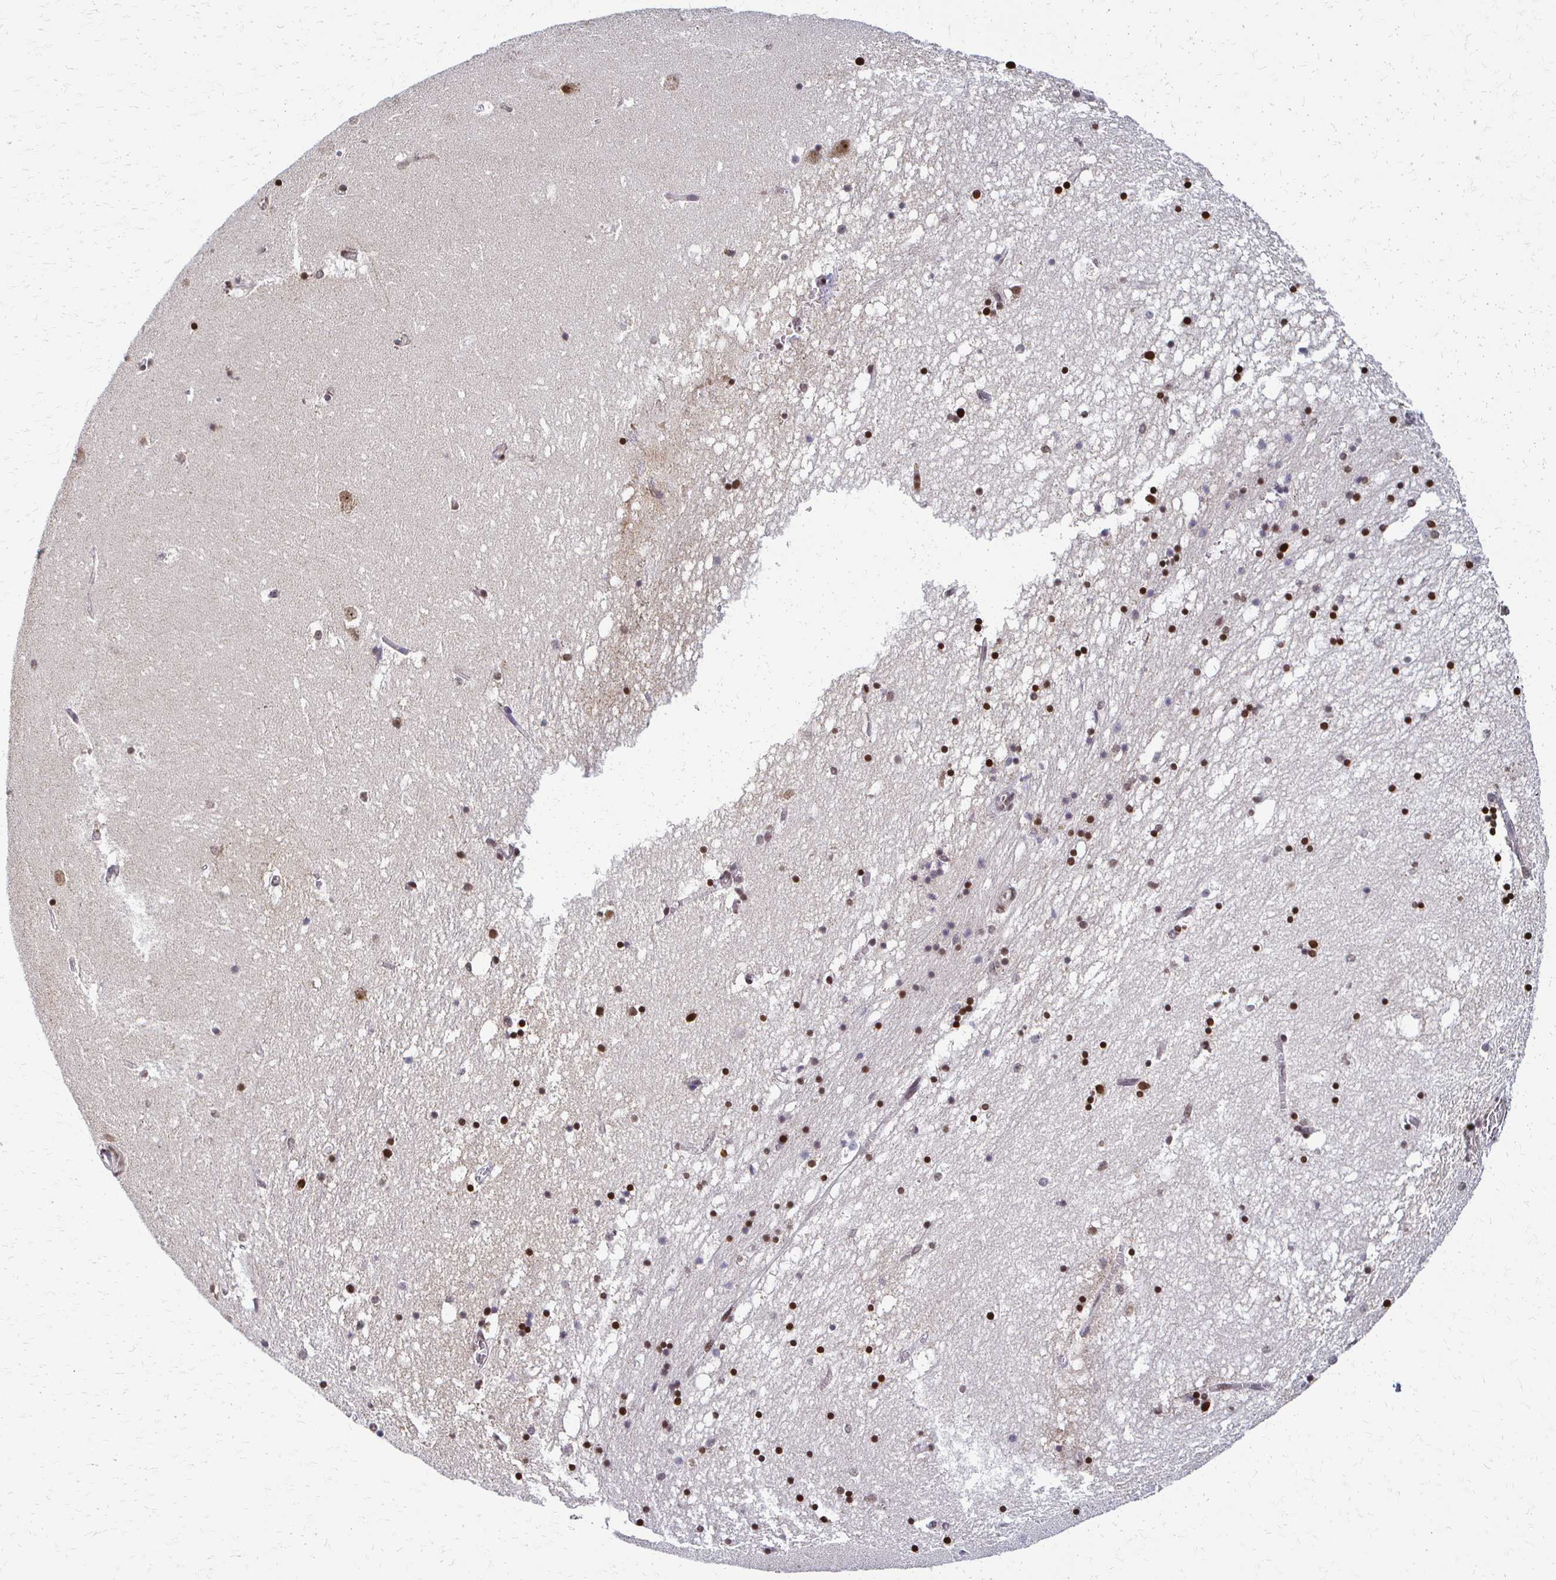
{"staining": {"intensity": "moderate", "quantity": ">75%", "location": "nuclear"}, "tissue": "hippocampus", "cell_type": "Glial cells", "image_type": "normal", "snomed": [{"axis": "morphology", "description": "Normal tissue, NOS"}, {"axis": "topography", "description": "Hippocampus"}], "caption": "The histopathology image exhibits immunohistochemical staining of benign hippocampus. There is moderate nuclear expression is present in about >75% of glial cells.", "gene": "HOXA9", "patient": {"sex": "male", "age": 58}}